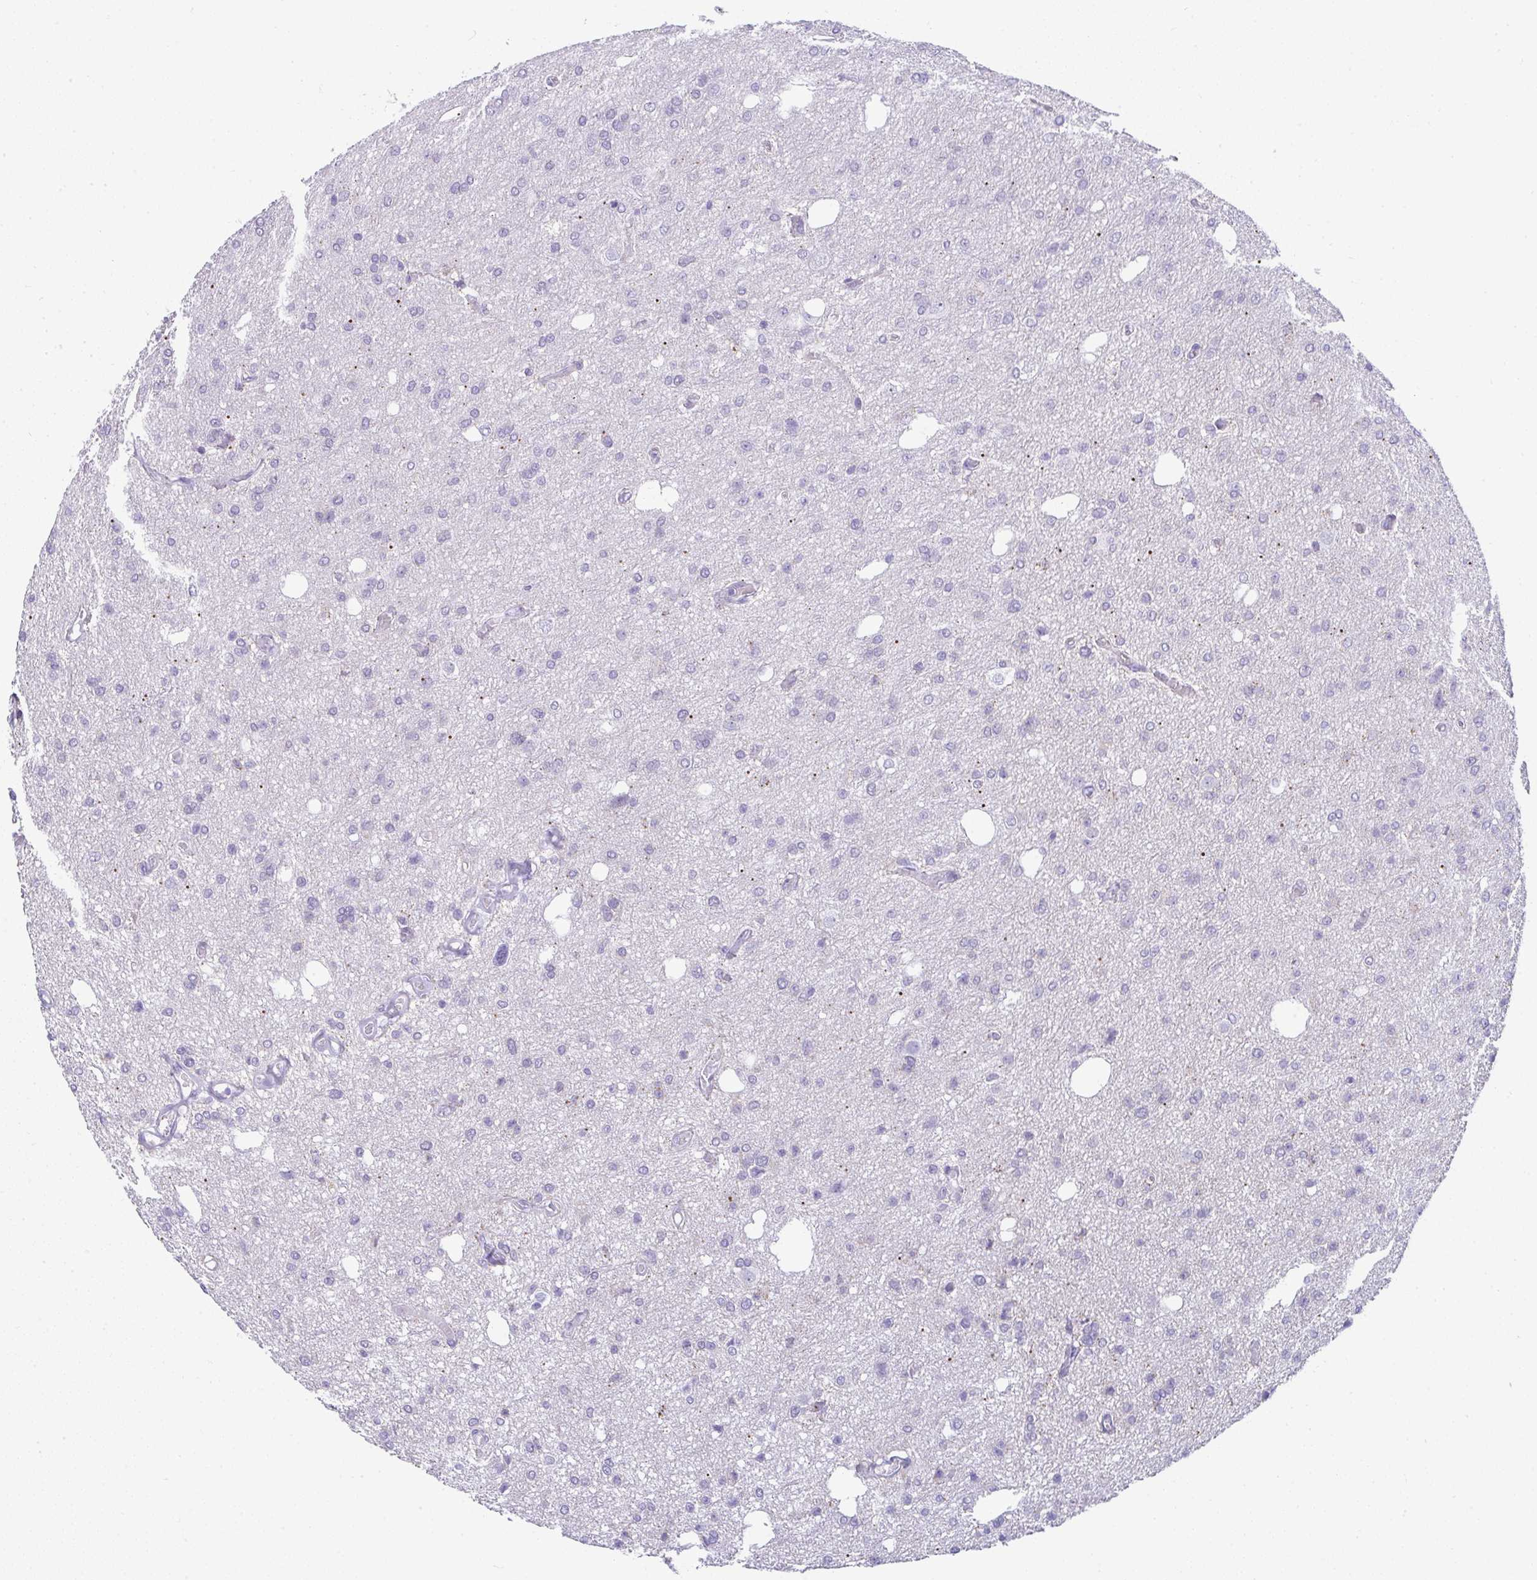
{"staining": {"intensity": "negative", "quantity": "none", "location": "none"}, "tissue": "glioma", "cell_type": "Tumor cells", "image_type": "cancer", "snomed": [{"axis": "morphology", "description": "Glioma, malignant, Low grade"}, {"axis": "topography", "description": "Brain"}], "caption": "Immunohistochemistry (IHC) micrograph of neoplastic tissue: glioma stained with DAB displays no significant protein positivity in tumor cells. (Immunohistochemistry, brightfield microscopy, high magnification).", "gene": "RNF183", "patient": {"sex": "male", "age": 26}}